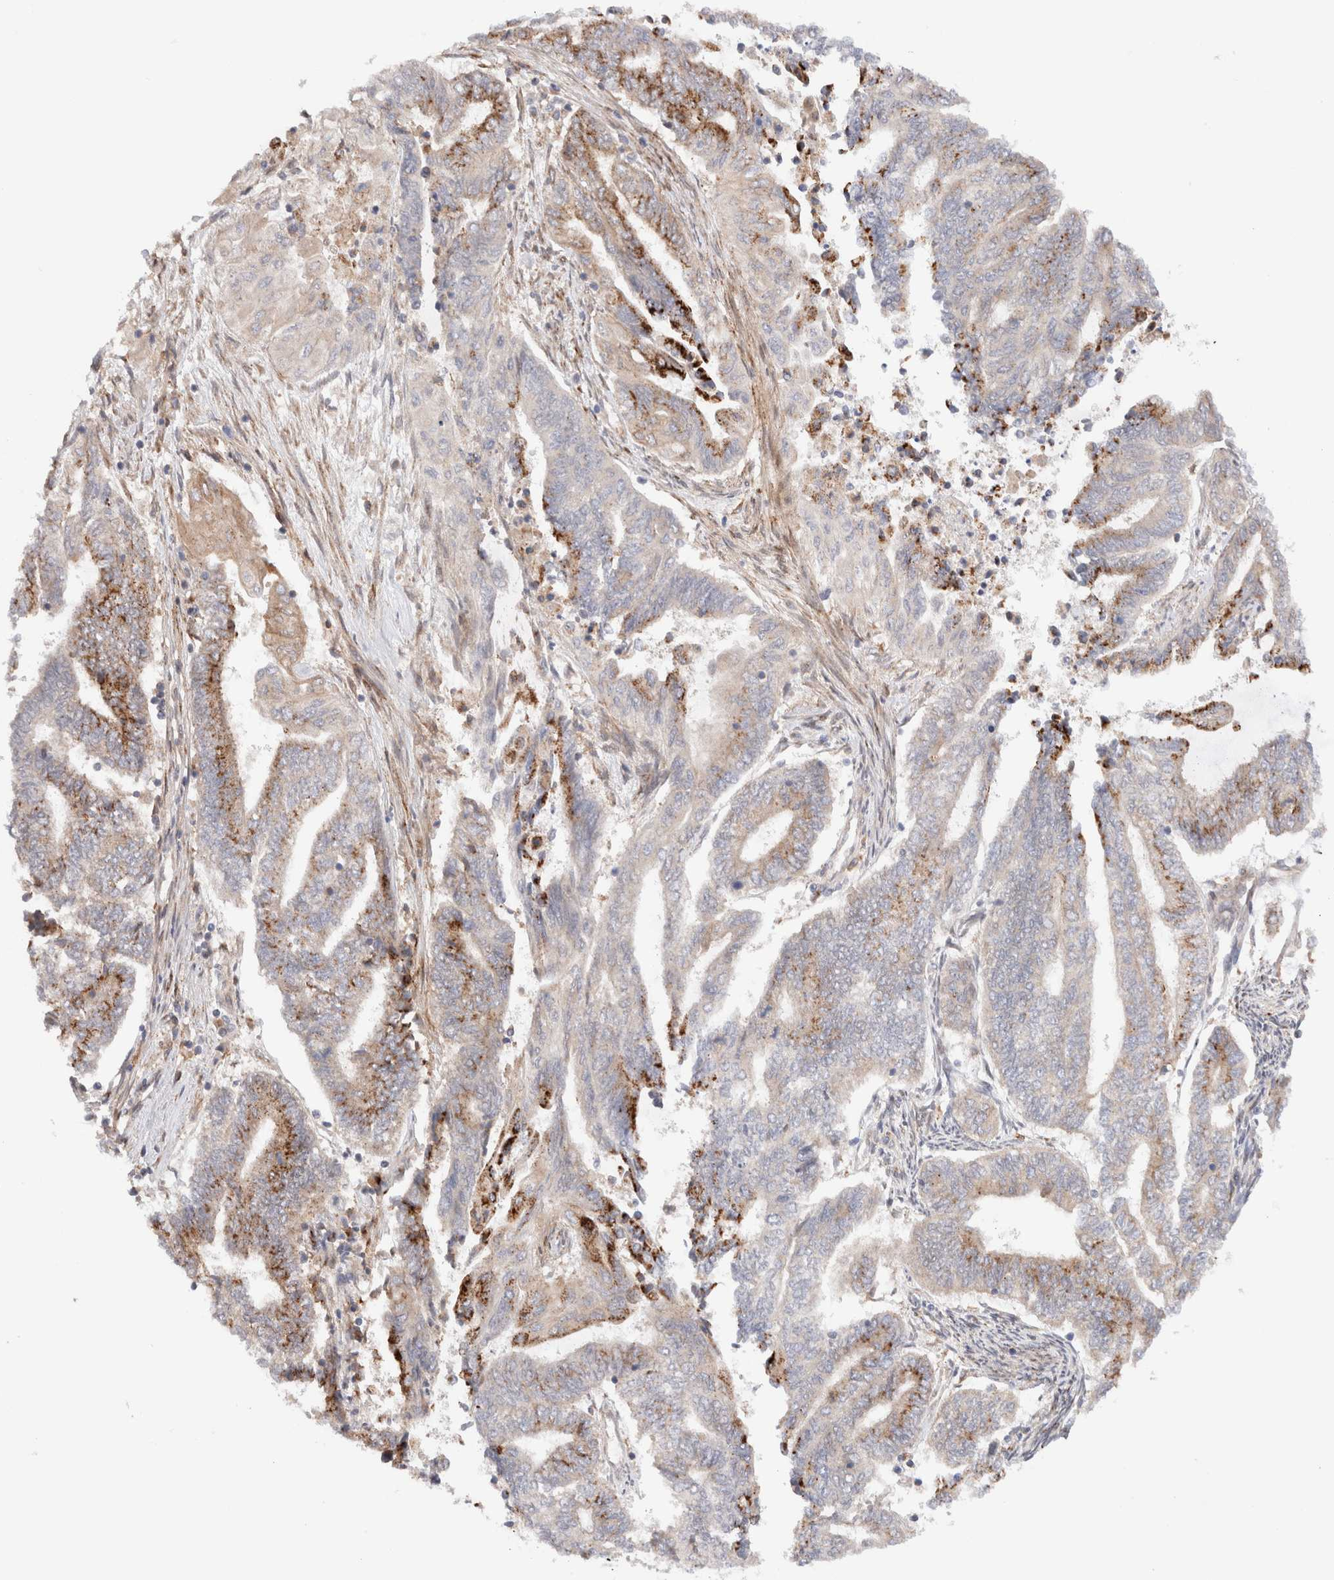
{"staining": {"intensity": "moderate", "quantity": "25%-75%", "location": "cytoplasmic/membranous"}, "tissue": "endometrial cancer", "cell_type": "Tumor cells", "image_type": "cancer", "snomed": [{"axis": "morphology", "description": "Adenocarcinoma, NOS"}, {"axis": "topography", "description": "Uterus"}, {"axis": "topography", "description": "Endometrium"}], "caption": "DAB immunohistochemical staining of endometrial cancer displays moderate cytoplasmic/membranous protein expression in about 25%-75% of tumor cells. (IHC, brightfield microscopy, high magnification).", "gene": "GCN1", "patient": {"sex": "female", "age": 70}}